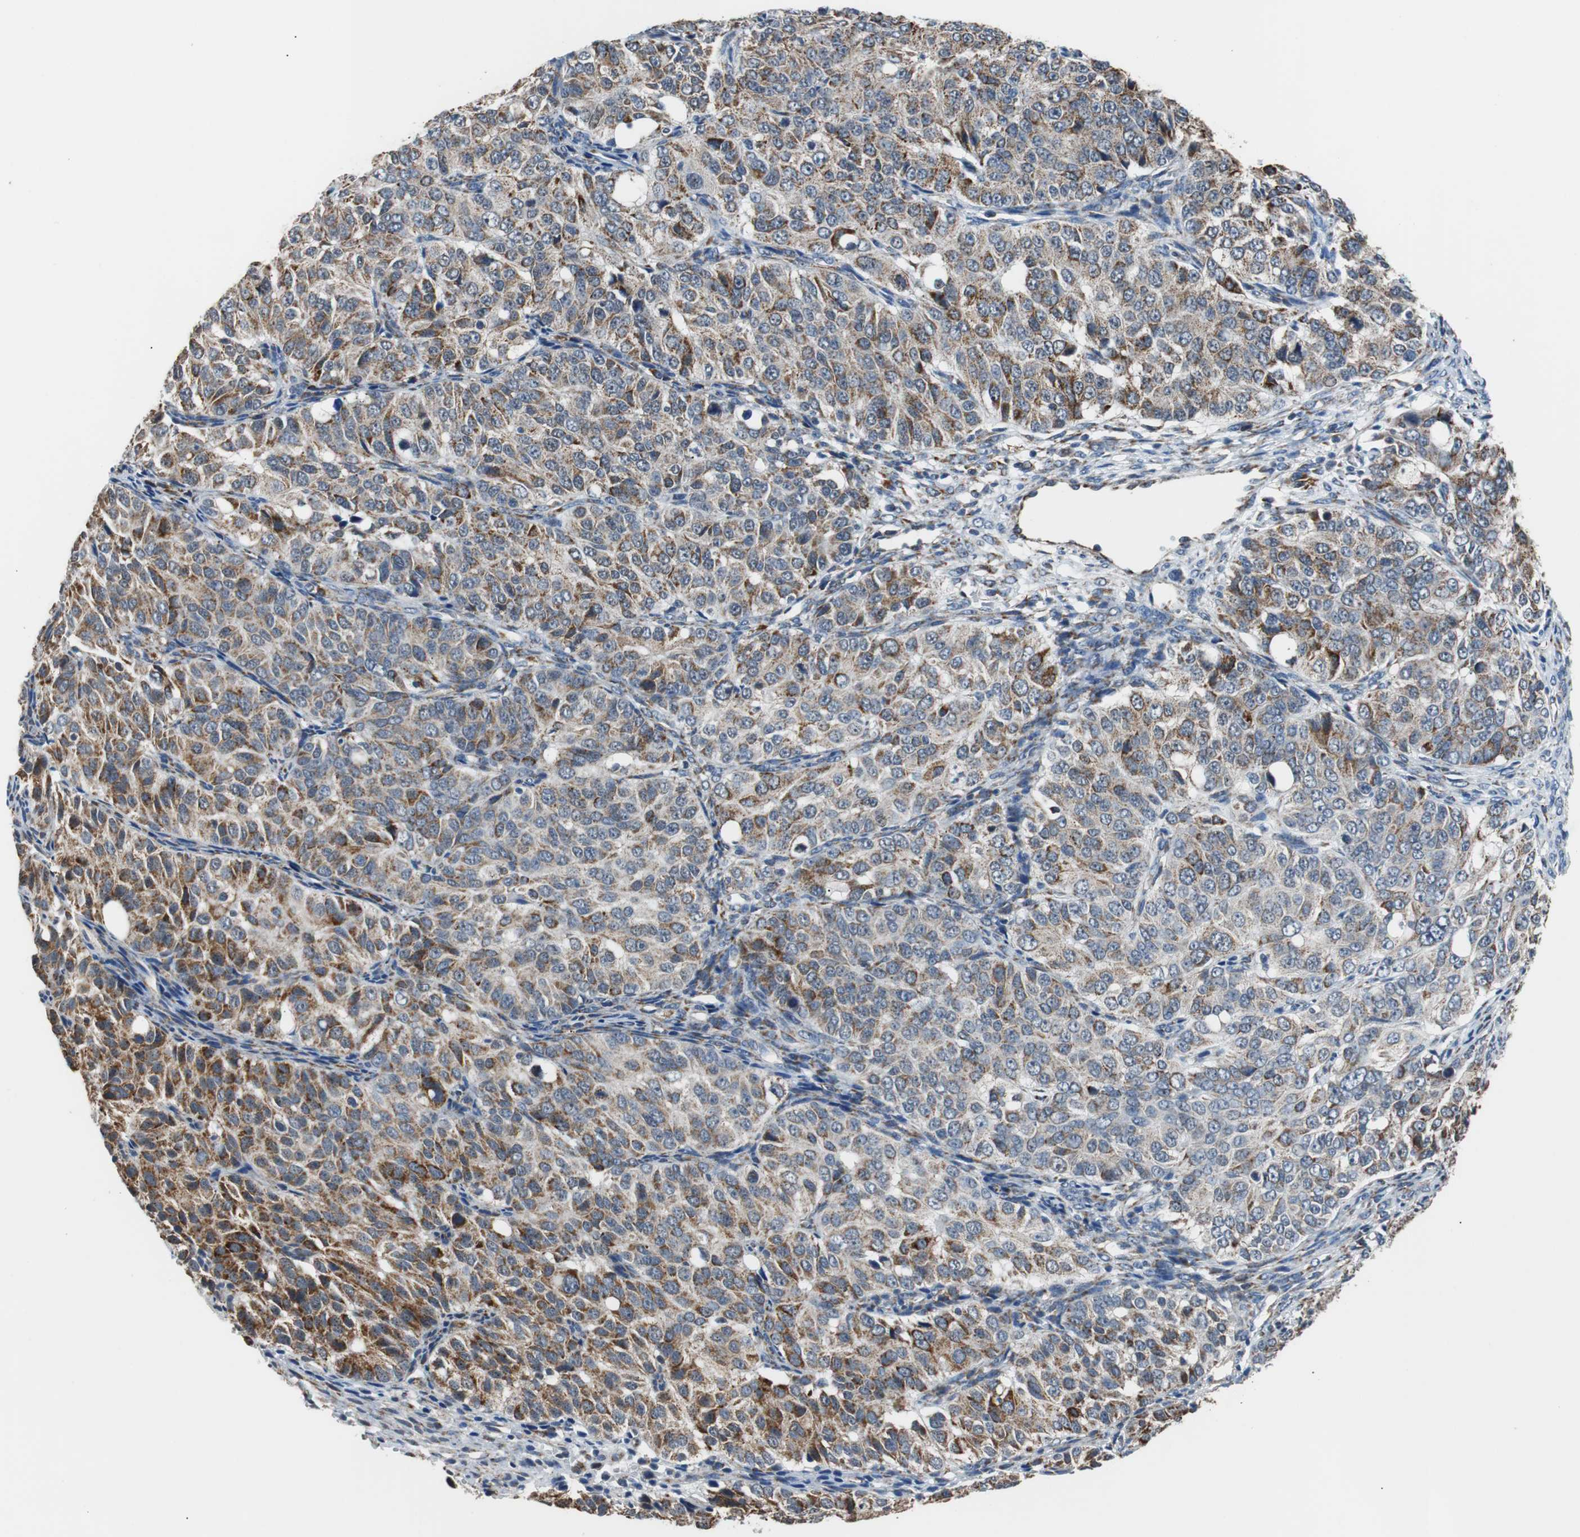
{"staining": {"intensity": "moderate", "quantity": ">75%", "location": "cytoplasmic/membranous"}, "tissue": "ovarian cancer", "cell_type": "Tumor cells", "image_type": "cancer", "snomed": [{"axis": "morphology", "description": "Carcinoma, endometroid"}, {"axis": "topography", "description": "Ovary"}], "caption": "DAB immunohistochemical staining of endometroid carcinoma (ovarian) exhibits moderate cytoplasmic/membranous protein positivity in about >75% of tumor cells.", "gene": "PITRM1", "patient": {"sex": "female", "age": 51}}